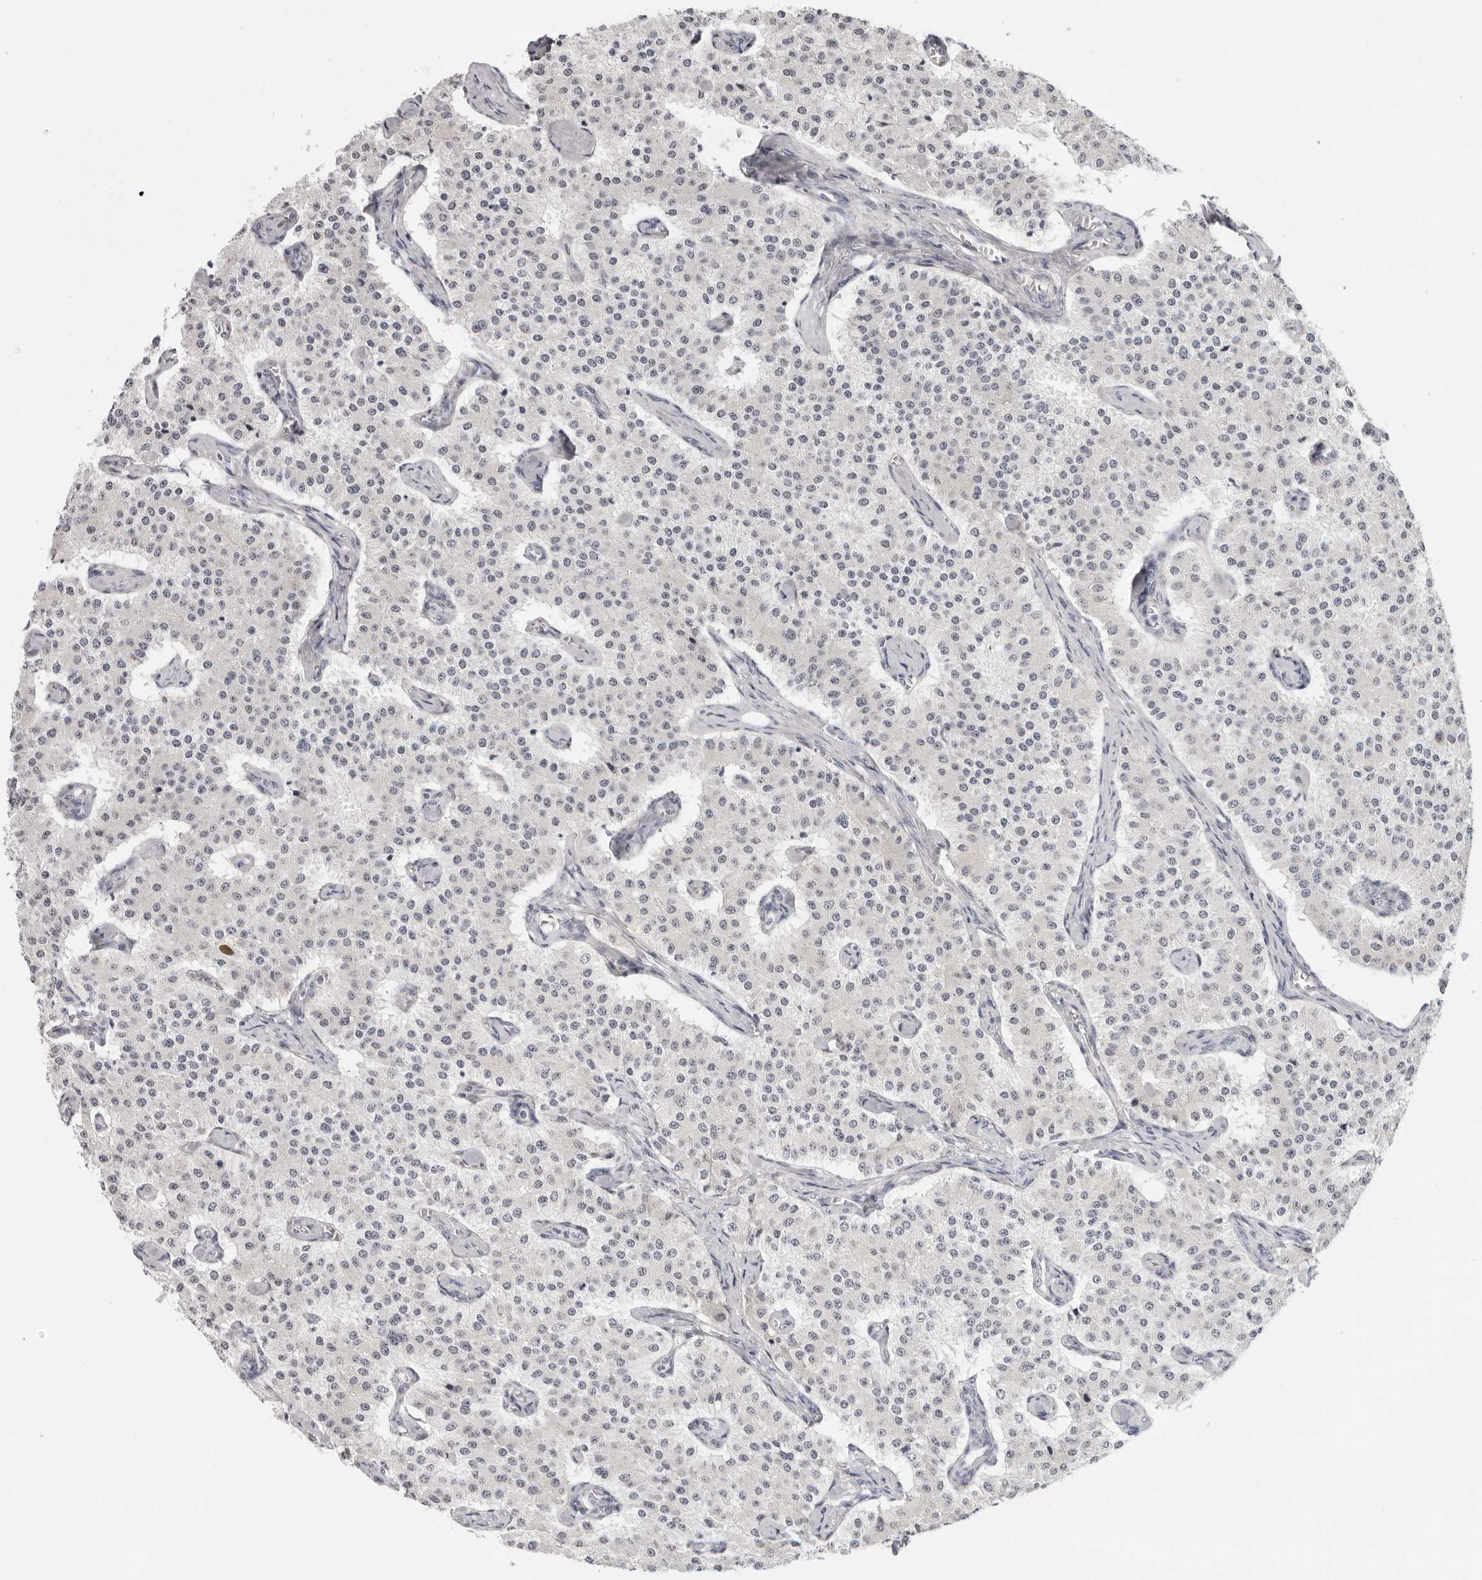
{"staining": {"intensity": "negative", "quantity": "none", "location": "none"}, "tissue": "carcinoid", "cell_type": "Tumor cells", "image_type": "cancer", "snomed": [{"axis": "morphology", "description": "Carcinoid, malignant, NOS"}, {"axis": "topography", "description": "Colon"}], "caption": "IHC photomicrograph of neoplastic tissue: human carcinoid stained with DAB (3,3'-diaminobenzidine) shows no significant protein expression in tumor cells.", "gene": "STRADB", "patient": {"sex": "female", "age": 52}}